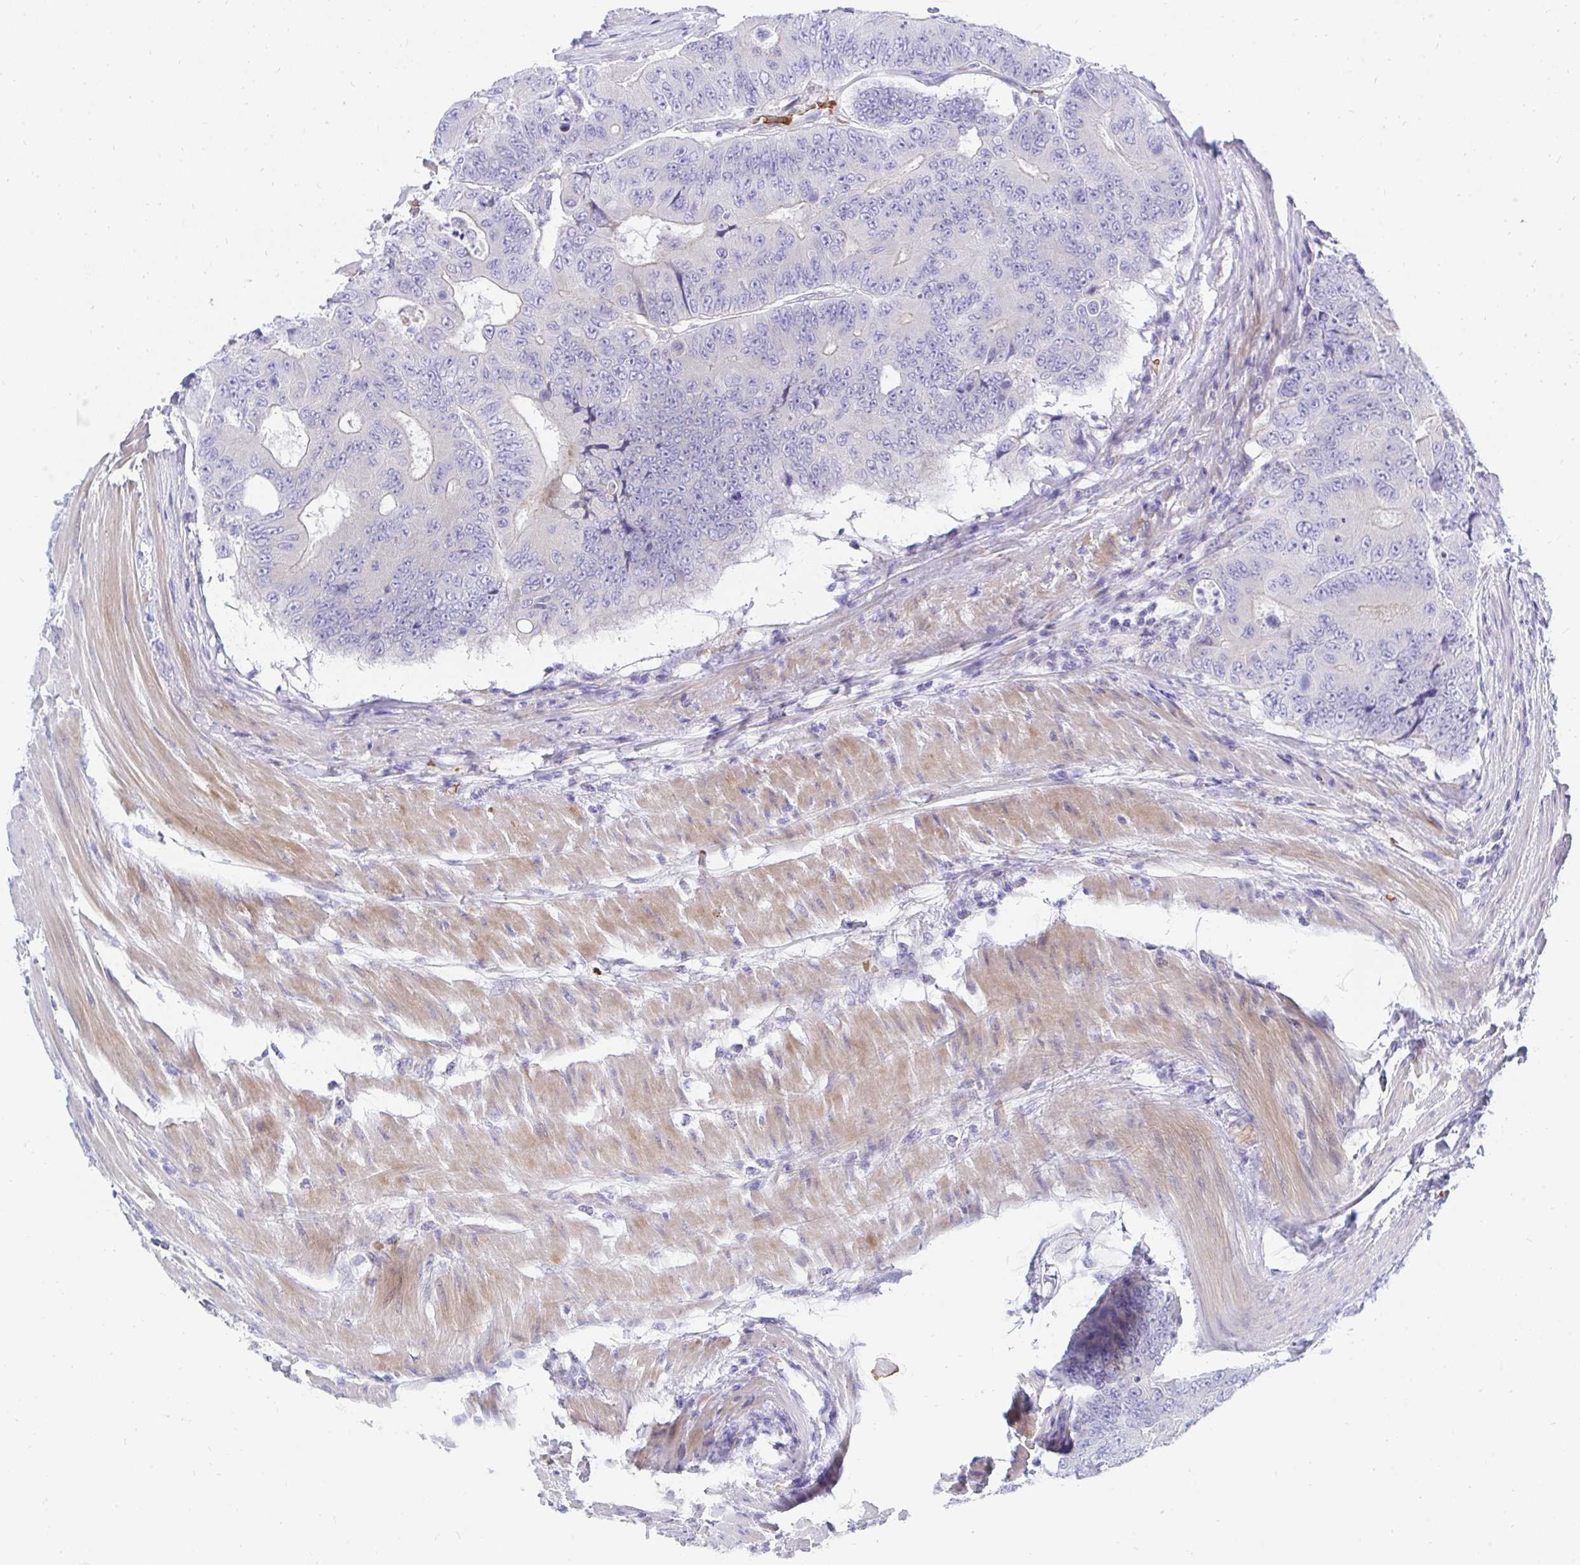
{"staining": {"intensity": "negative", "quantity": "none", "location": "none"}, "tissue": "colorectal cancer", "cell_type": "Tumor cells", "image_type": "cancer", "snomed": [{"axis": "morphology", "description": "Adenocarcinoma, NOS"}, {"axis": "topography", "description": "Colon"}], "caption": "A high-resolution photomicrograph shows immunohistochemistry (IHC) staining of adenocarcinoma (colorectal), which exhibits no significant positivity in tumor cells. (DAB (3,3'-diaminobenzidine) IHC with hematoxylin counter stain).", "gene": "MROH2B", "patient": {"sex": "female", "age": 48}}